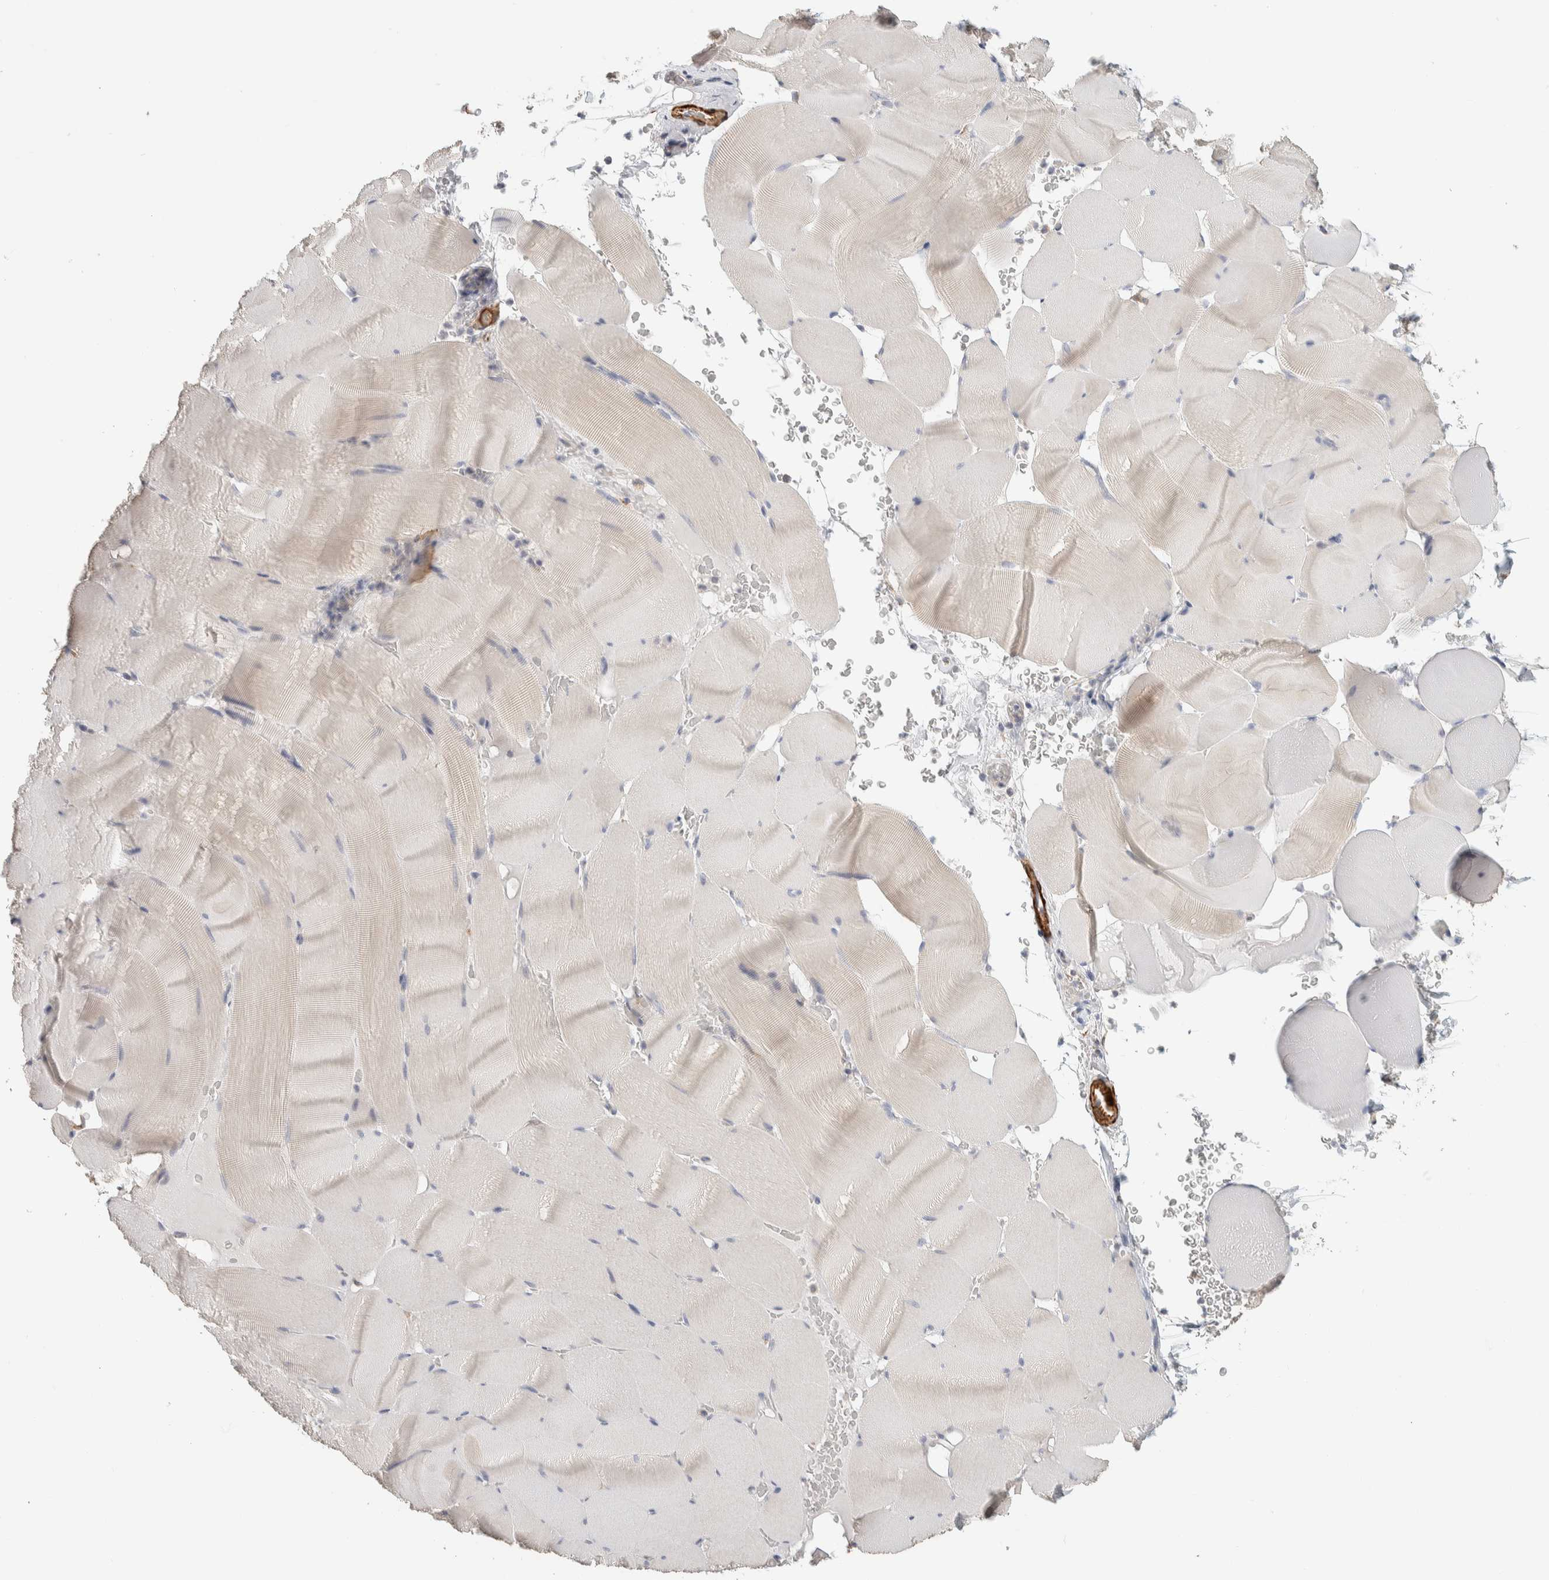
{"staining": {"intensity": "negative", "quantity": "none", "location": "none"}, "tissue": "skeletal muscle", "cell_type": "Myocytes", "image_type": "normal", "snomed": [{"axis": "morphology", "description": "Normal tissue, NOS"}, {"axis": "topography", "description": "Skeletal muscle"}], "caption": "Normal skeletal muscle was stained to show a protein in brown. There is no significant expression in myocytes. Brightfield microscopy of immunohistochemistry stained with DAB (brown) and hematoxylin (blue), captured at high magnification.", "gene": "CDR2", "patient": {"sex": "male", "age": 62}}